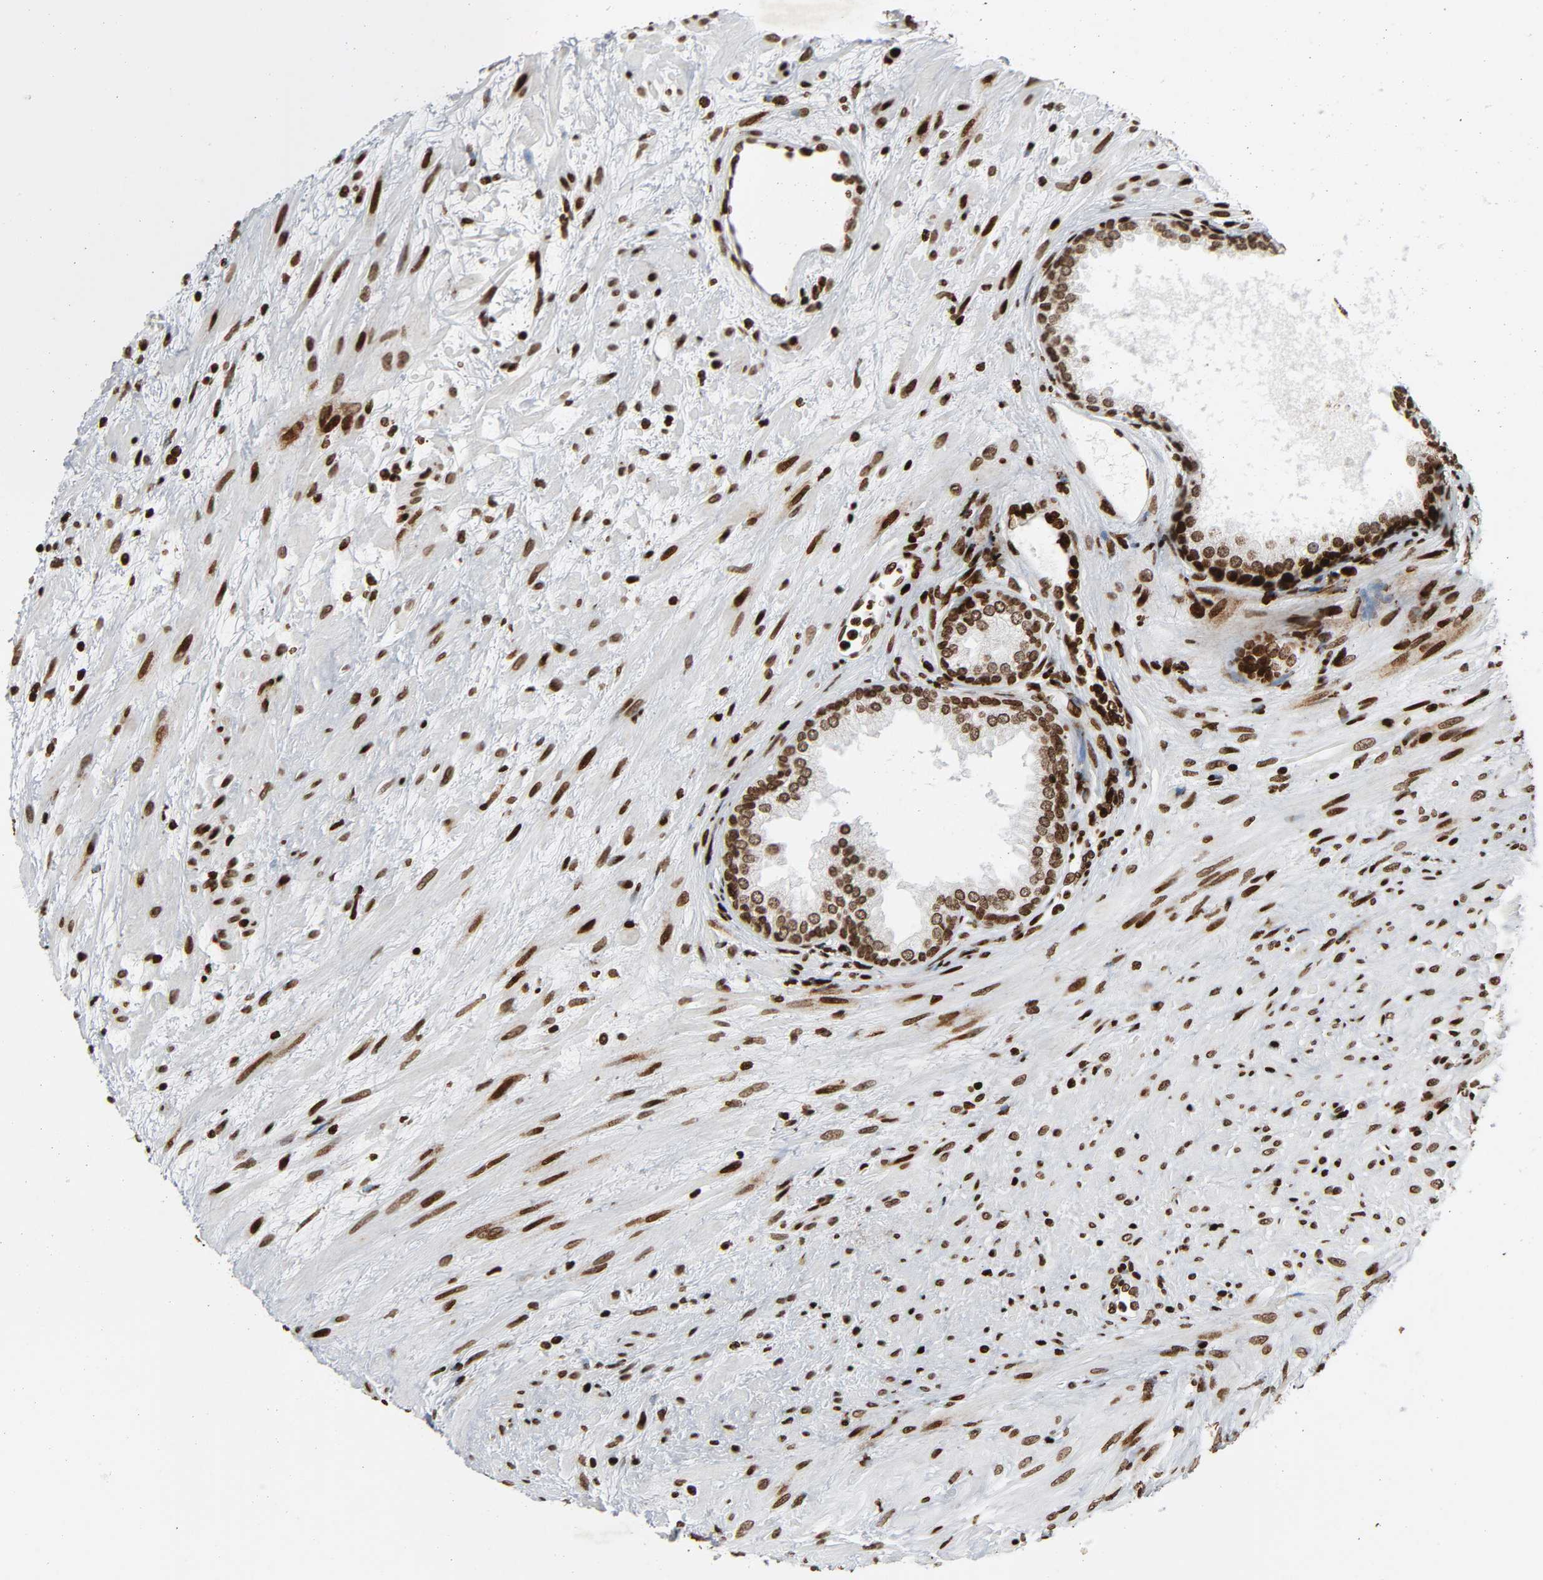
{"staining": {"intensity": "strong", "quantity": ">75%", "location": "nuclear"}, "tissue": "prostate", "cell_type": "Glandular cells", "image_type": "normal", "snomed": [{"axis": "morphology", "description": "Normal tissue, NOS"}, {"axis": "topography", "description": "Prostate"}], "caption": "Benign prostate shows strong nuclear staining in approximately >75% of glandular cells, visualized by immunohistochemistry.", "gene": "RXRA", "patient": {"sex": "male", "age": 76}}